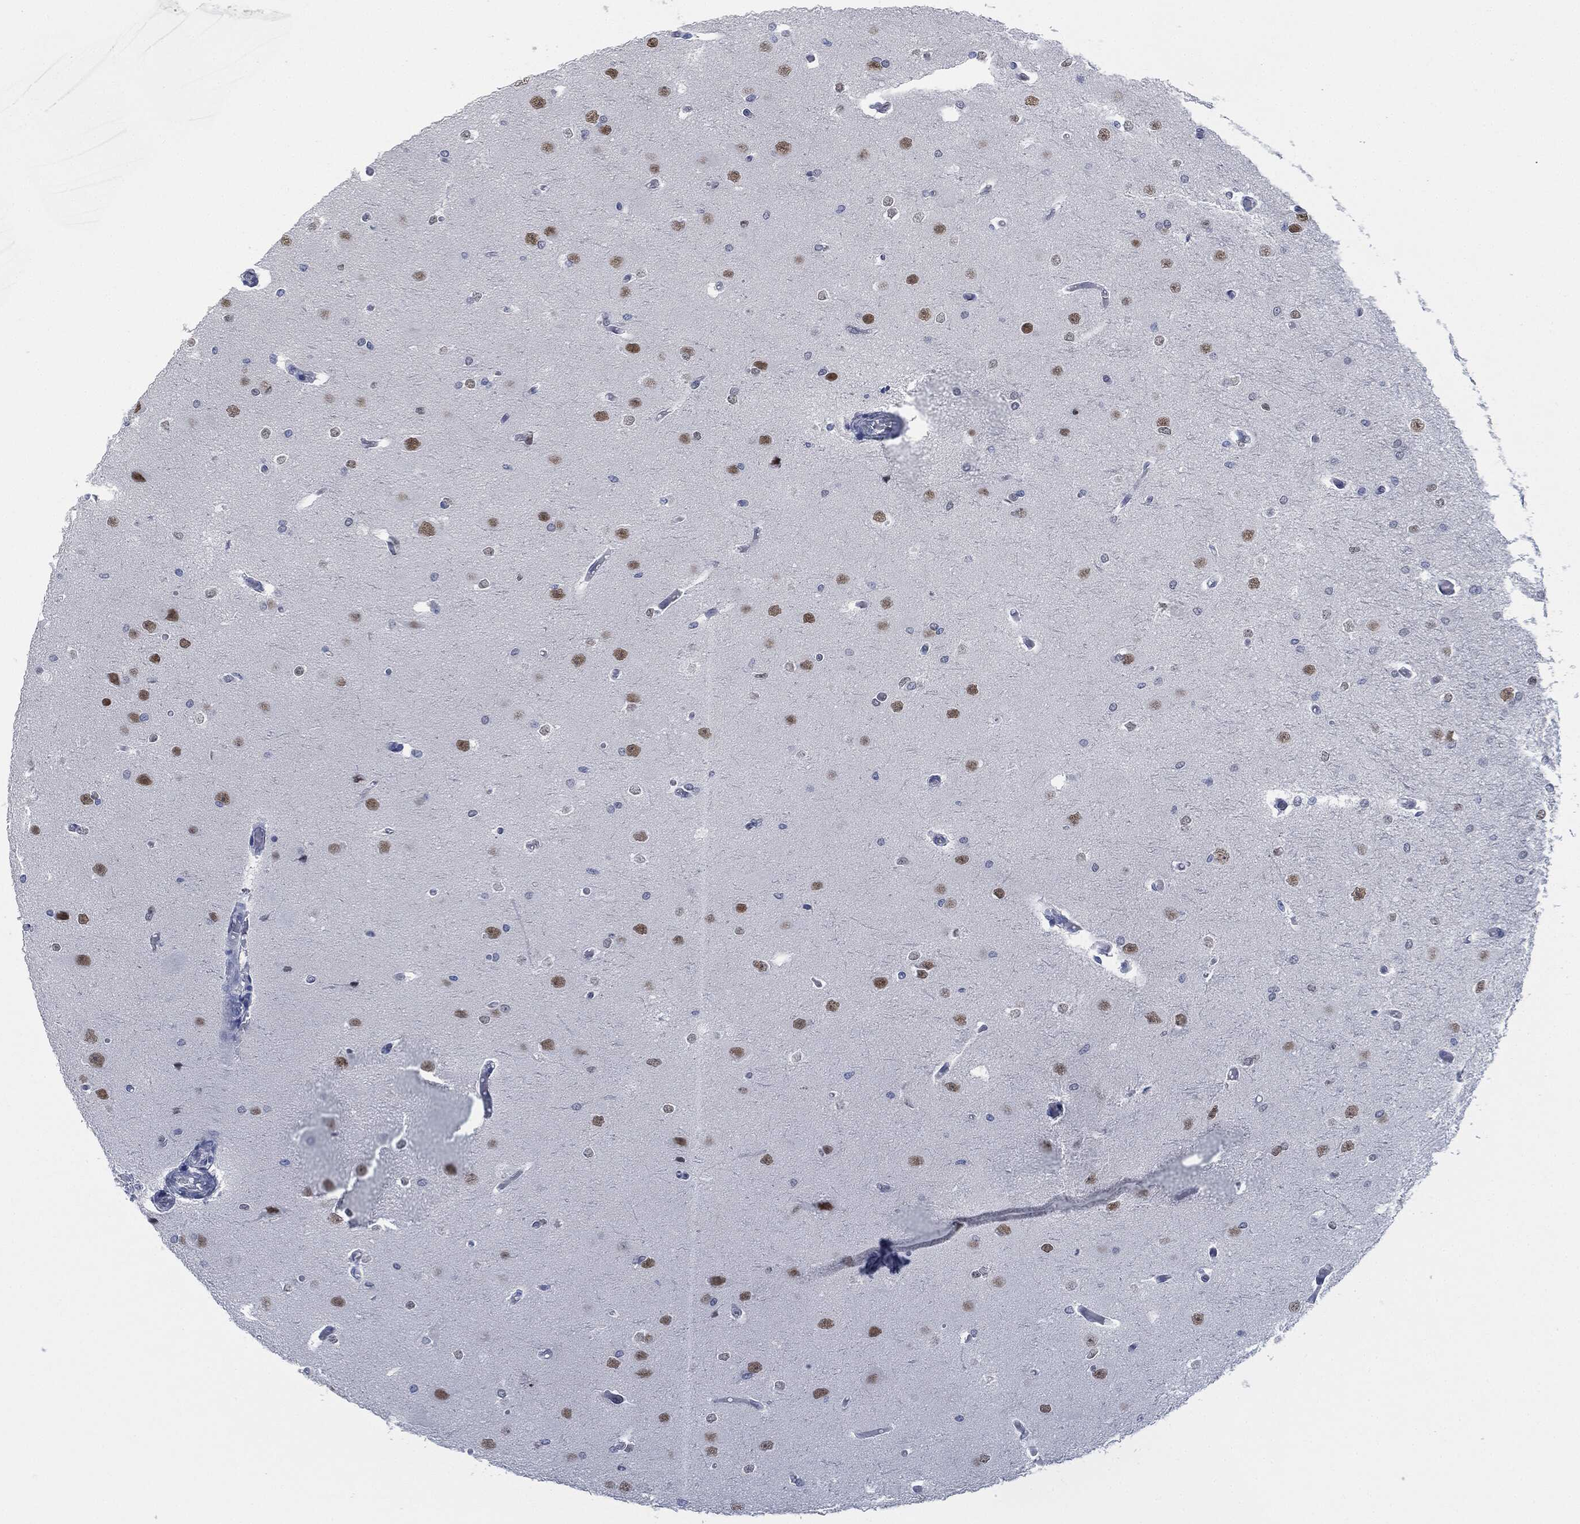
{"staining": {"intensity": "negative", "quantity": "none", "location": "none"}, "tissue": "cerebral cortex", "cell_type": "Endothelial cells", "image_type": "normal", "snomed": [{"axis": "morphology", "description": "Normal tissue, NOS"}, {"axis": "morphology", "description": "Inflammation, NOS"}, {"axis": "topography", "description": "Cerebral cortex"}], "caption": "High magnification brightfield microscopy of benign cerebral cortex stained with DAB (3,3'-diaminobenzidine) (brown) and counterstained with hematoxylin (blue): endothelial cells show no significant expression. (DAB IHC with hematoxylin counter stain).", "gene": "MUC16", "patient": {"sex": "male", "age": 6}}